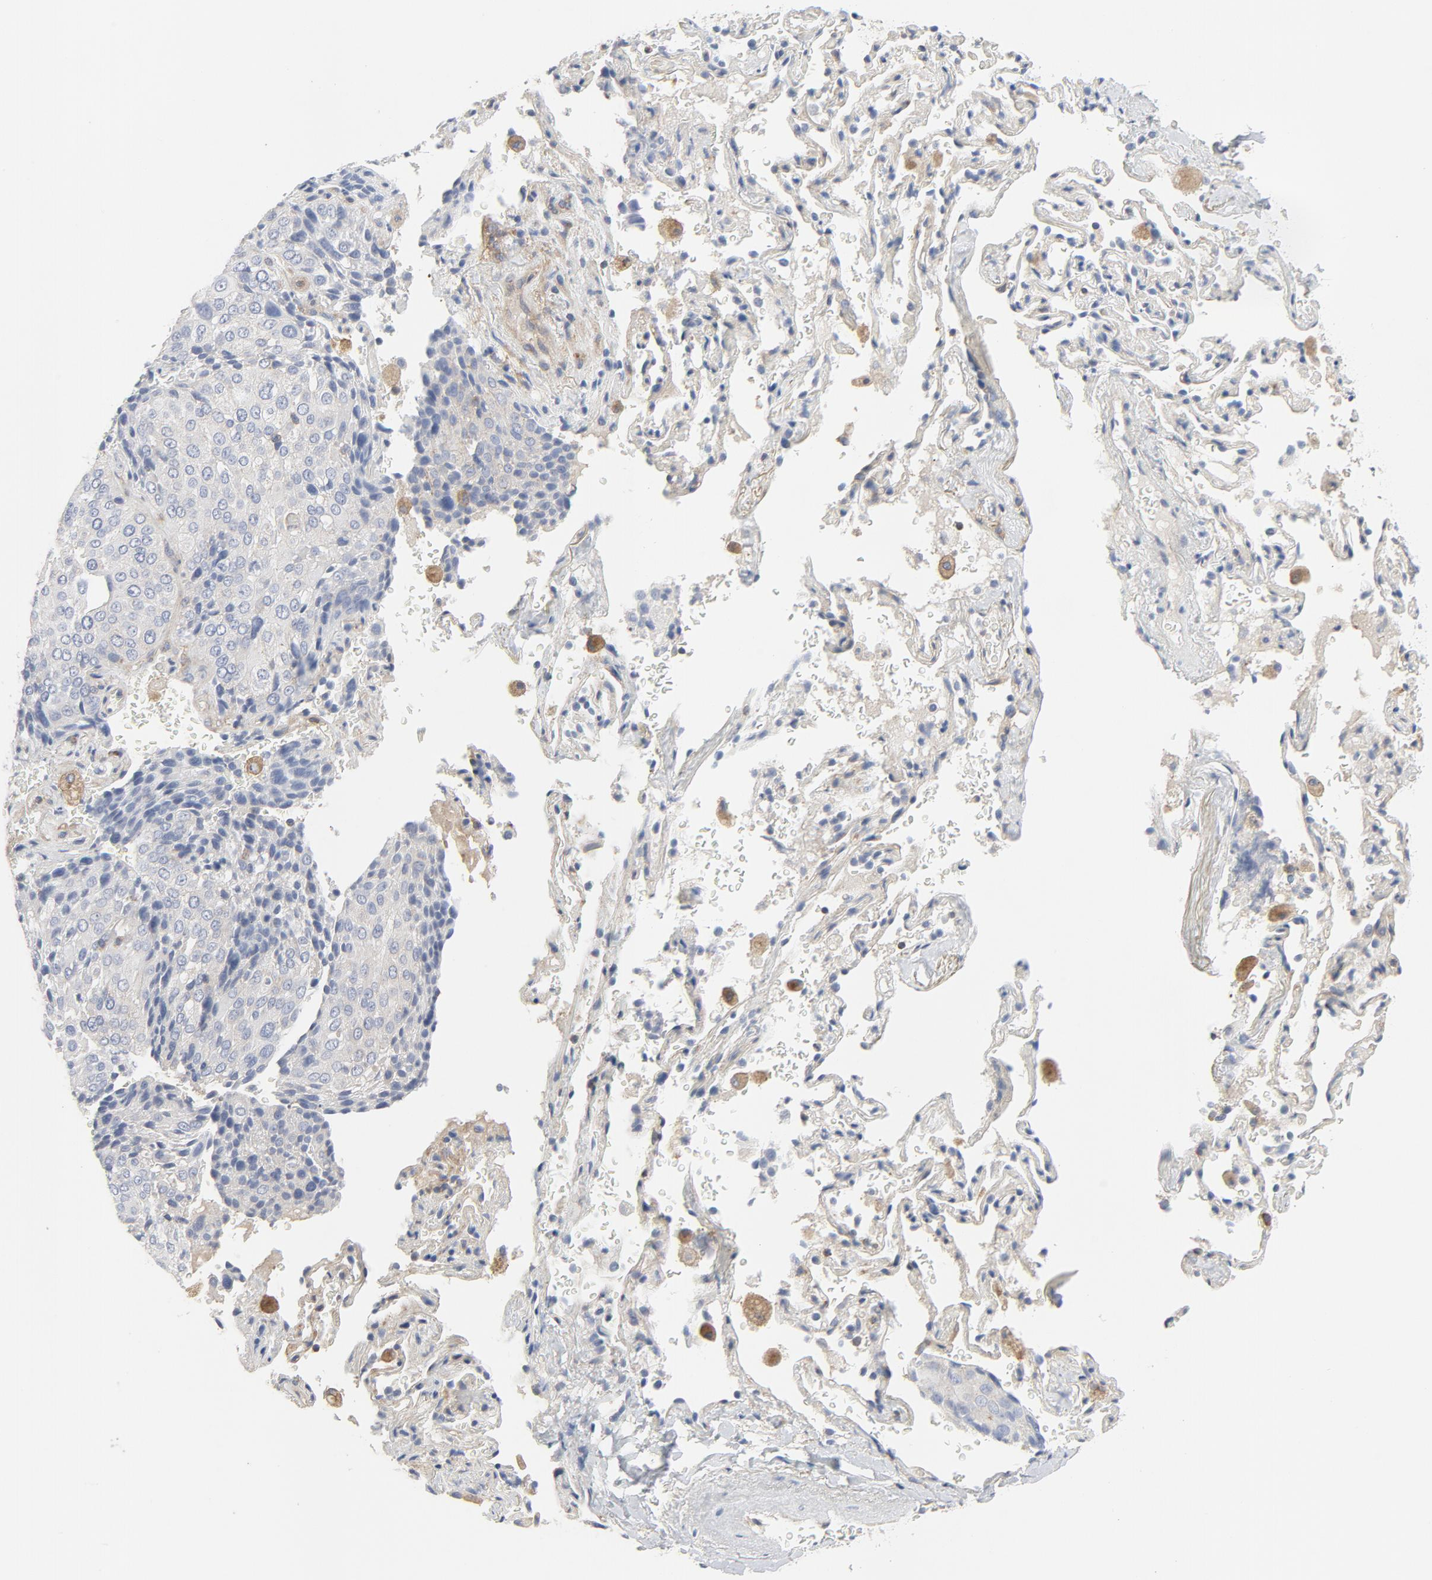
{"staining": {"intensity": "negative", "quantity": "none", "location": "none"}, "tissue": "lung cancer", "cell_type": "Tumor cells", "image_type": "cancer", "snomed": [{"axis": "morphology", "description": "Squamous cell carcinoma, NOS"}, {"axis": "topography", "description": "Lung"}], "caption": "Tumor cells are negative for protein expression in human squamous cell carcinoma (lung).", "gene": "RABEP1", "patient": {"sex": "male", "age": 54}}